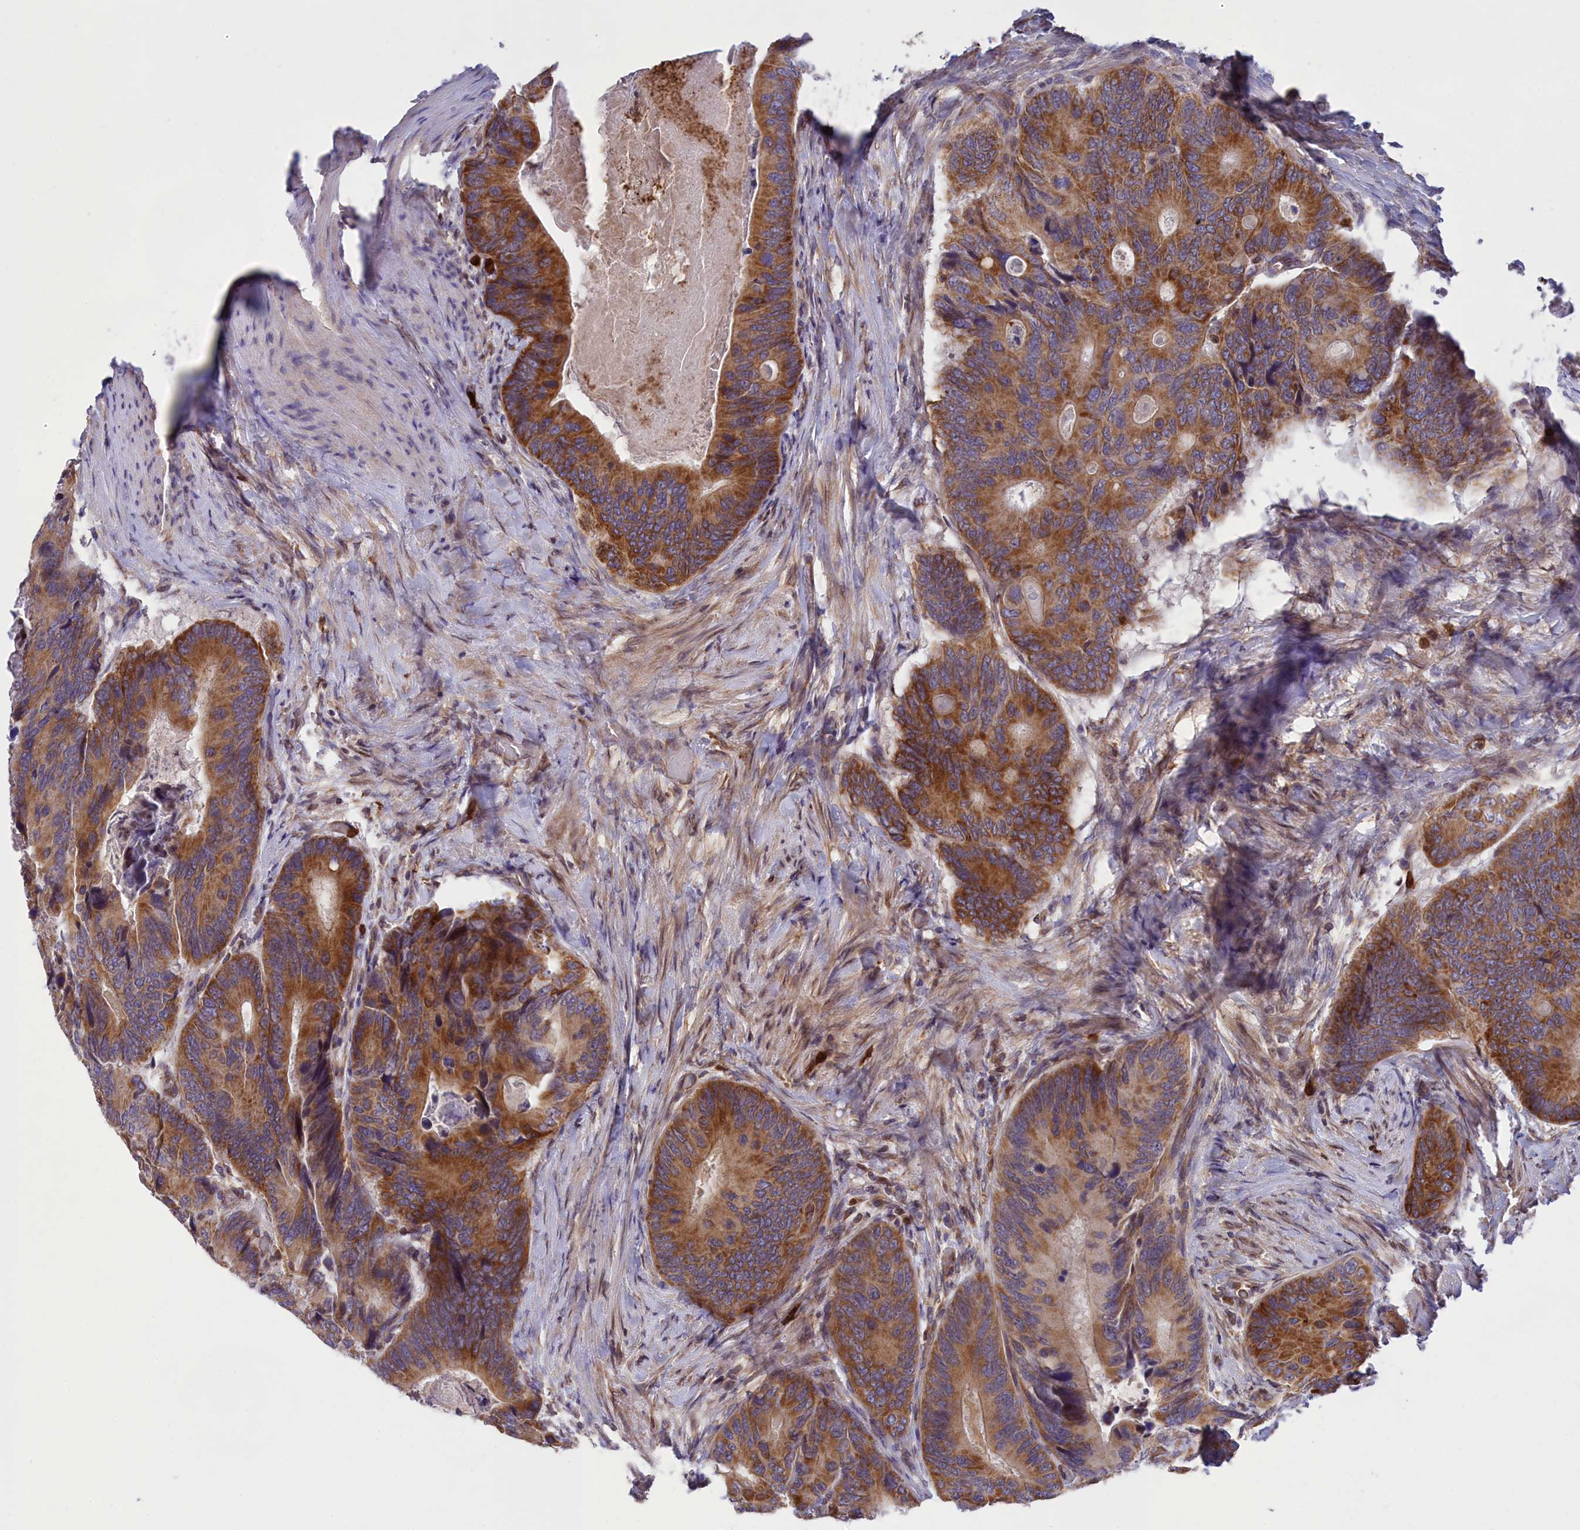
{"staining": {"intensity": "strong", "quantity": ">75%", "location": "cytoplasmic/membranous"}, "tissue": "colorectal cancer", "cell_type": "Tumor cells", "image_type": "cancer", "snomed": [{"axis": "morphology", "description": "Adenocarcinoma, NOS"}, {"axis": "topography", "description": "Colon"}], "caption": "IHC histopathology image of colorectal adenocarcinoma stained for a protein (brown), which shows high levels of strong cytoplasmic/membranous expression in about >75% of tumor cells.", "gene": "PKHD1L1", "patient": {"sex": "male", "age": 84}}